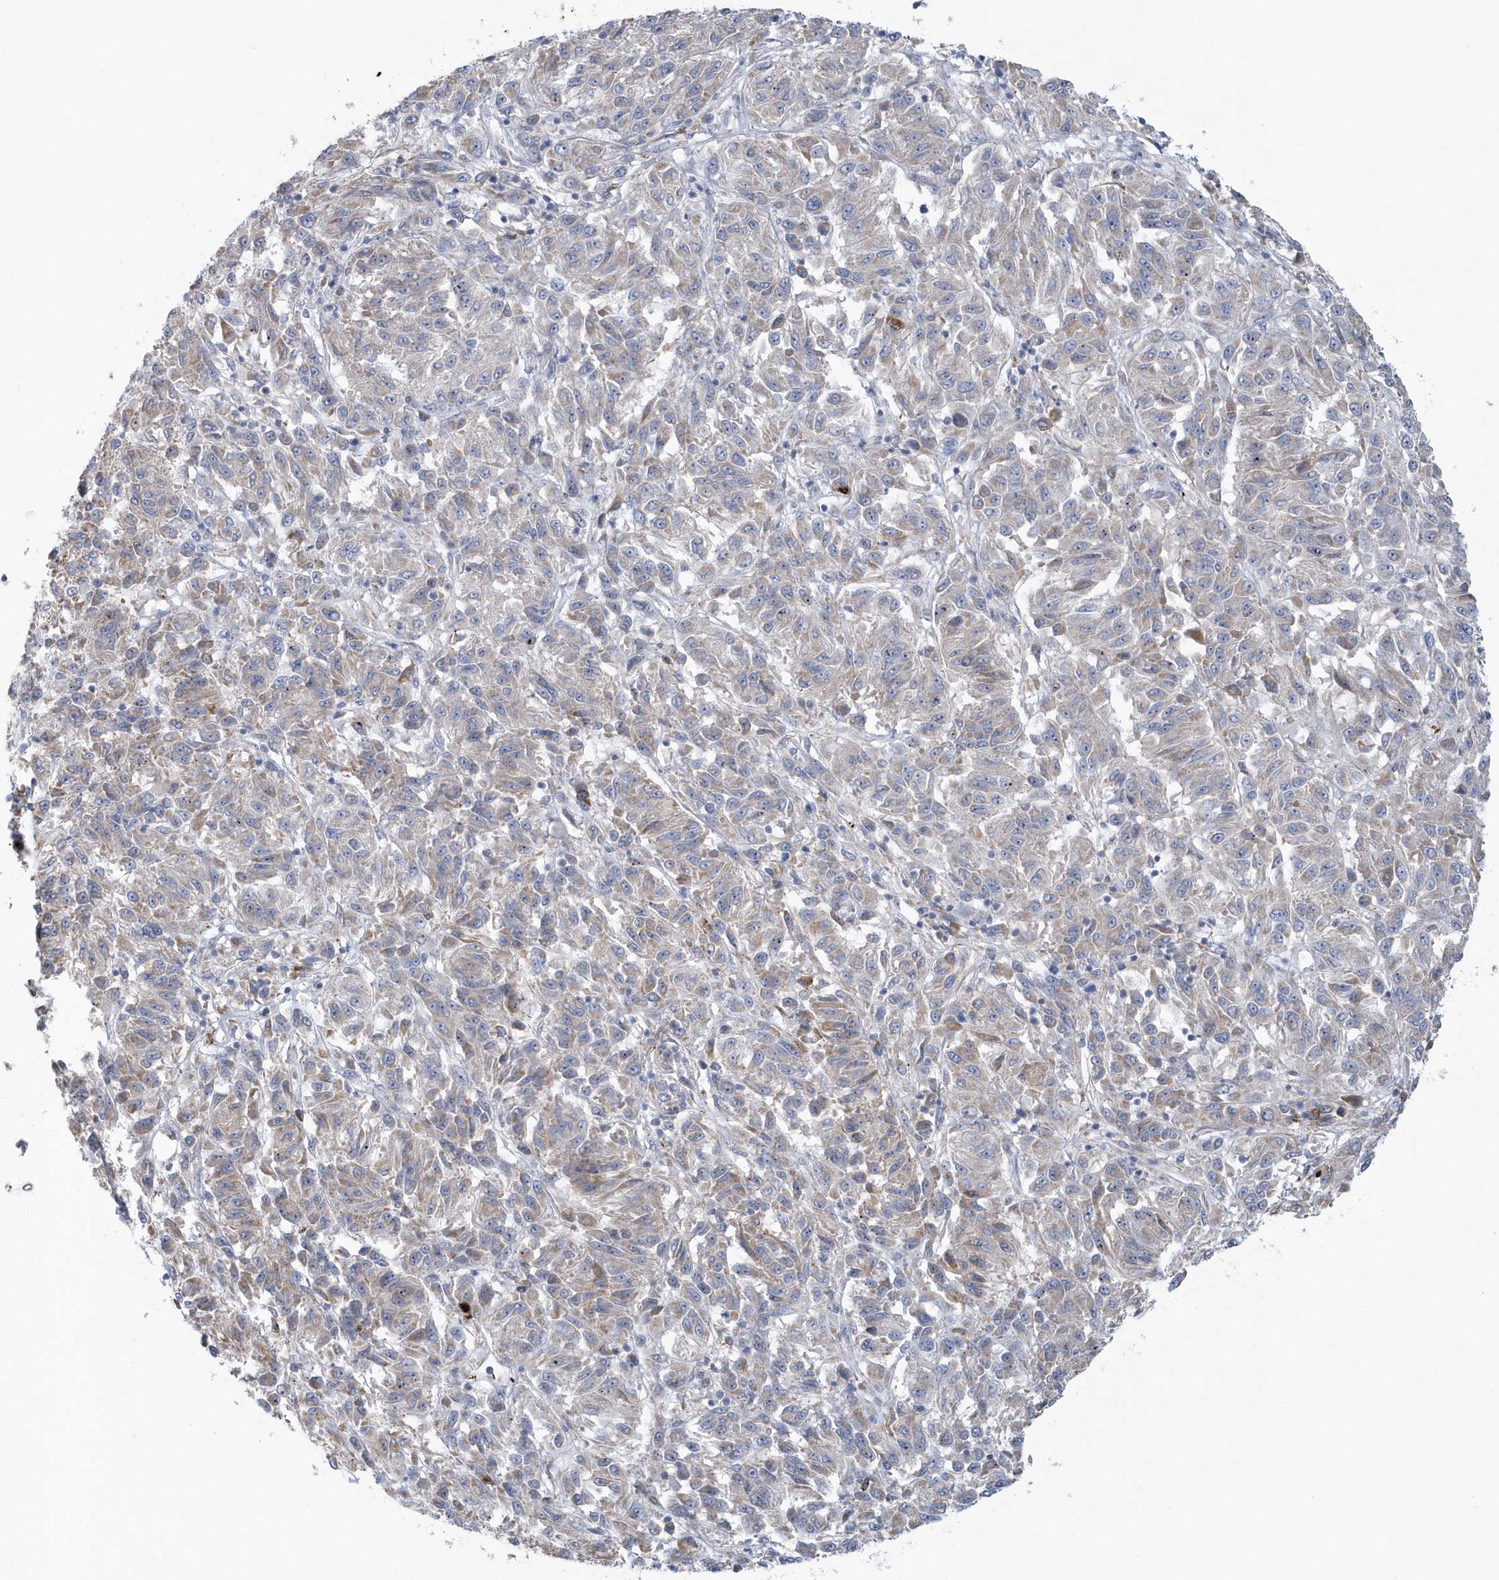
{"staining": {"intensity": "weak", "quantity": "<25%", "location": "cytoplasmic/membranous"}, "tissue": "melanoma", "cell_type": "Tumor cells", "image_type": "cancer", "snomed": [{"axis": "morphology", "description": "Malignant melanoma, Metastatic site"}, {"axis": "topography", "description": "Lung"}], "caption": "Image shows no protein staining in tumor cells of melanoma tissue.", "gene": "SPATA18", "patient": {"sex": "male", "age": 64}}